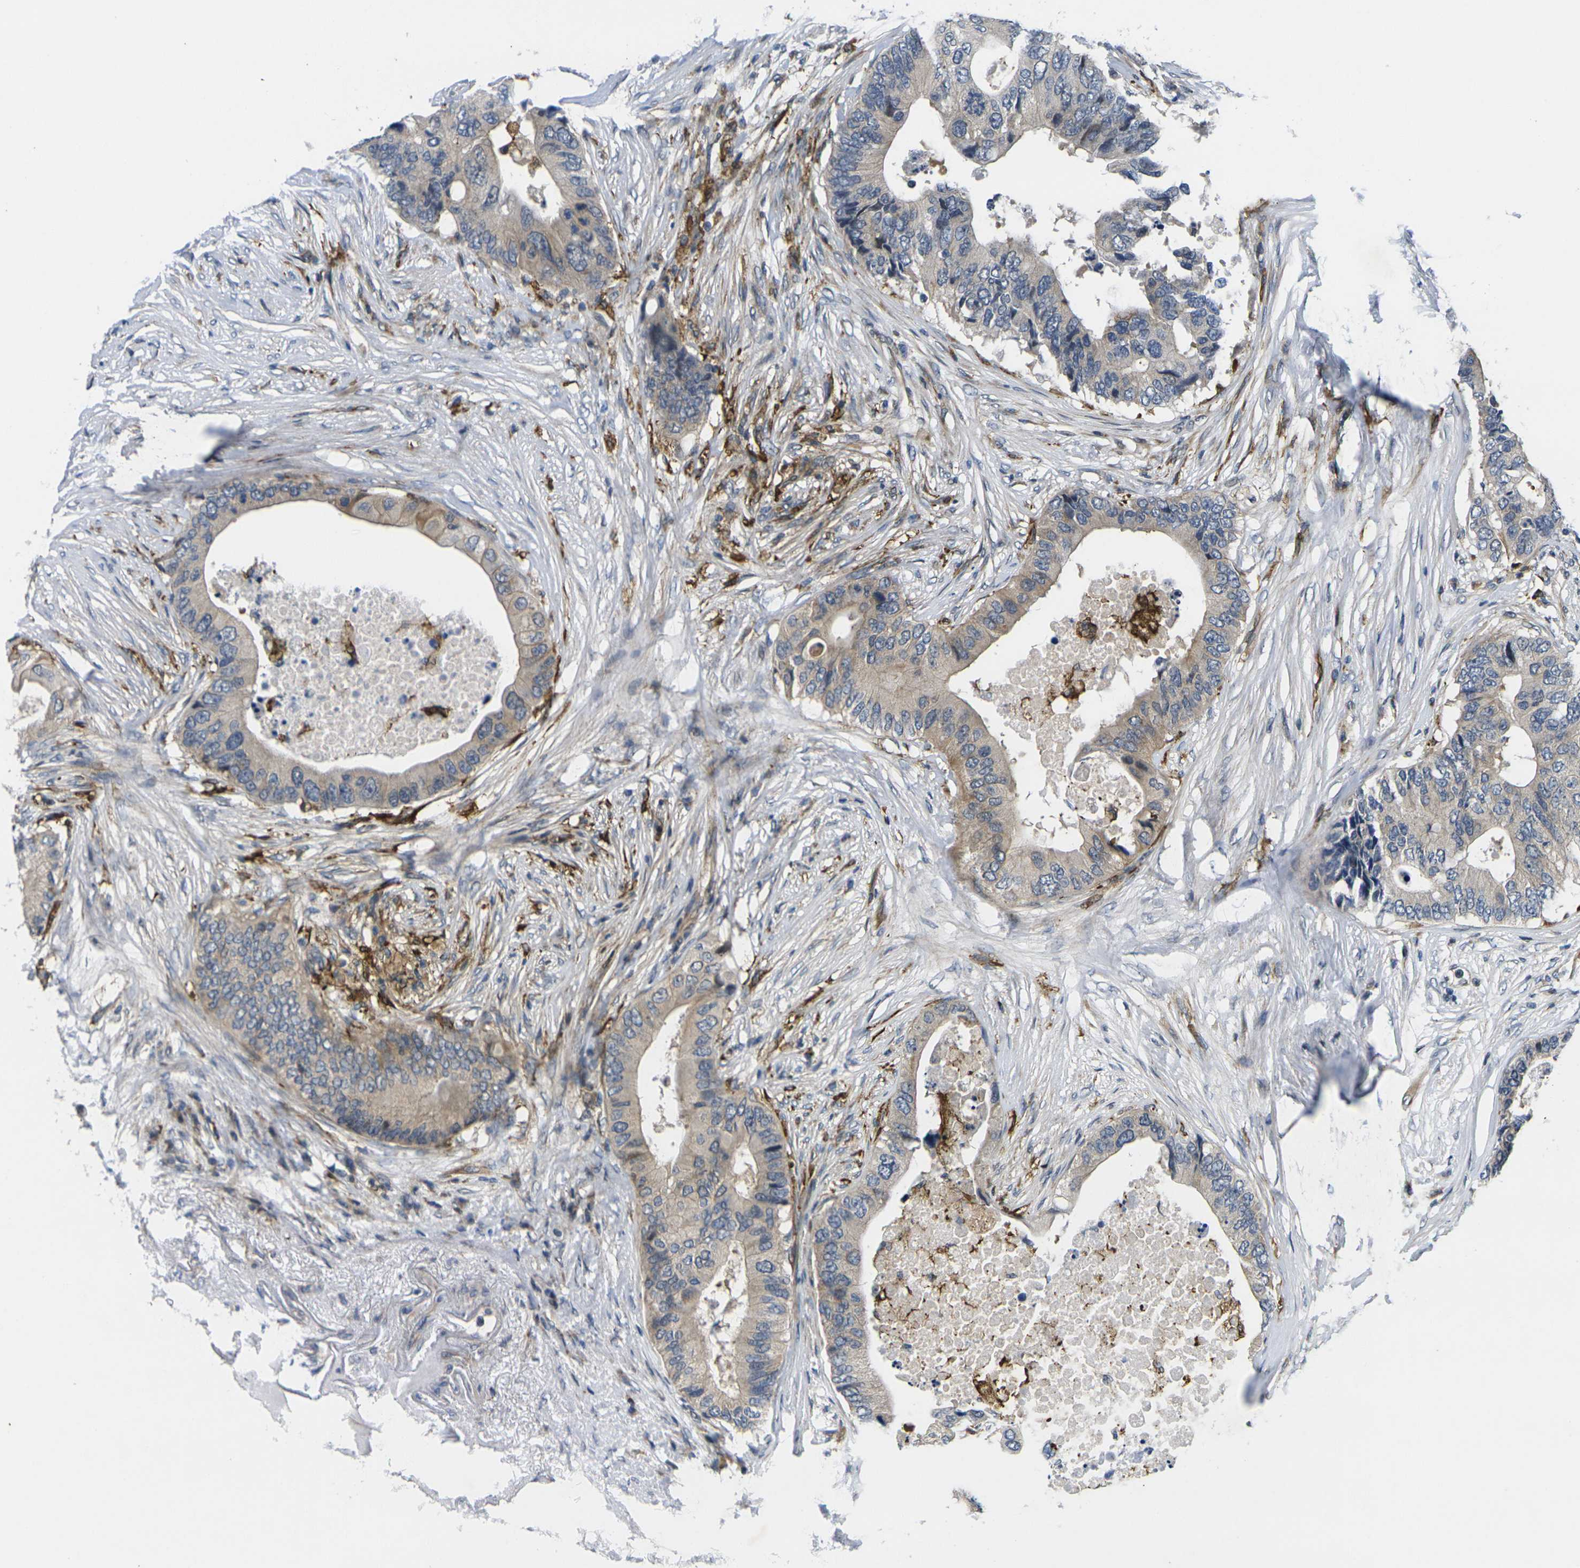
{"staining": {"intensity": "weak", "quantity": "25%-75%", "location": "cytoplasmic/membranous"}, "tissue": "colorectal cancer", "cell_type": "Tumor cells", "image_type": "cancer", "snomed": [{"axis": "morphology", "description": "Adenocarcinoma, NOS"}, {"axis": "topography", "description": "Colon"}], "caption": "This photomicrograph shows immunohistochemistry staining of human adenocarcinoma (colorectal), with low weak cytoplasmic/membranous positivity in approximately 25%-75% of tumor cells.", "gene": "ROBO2", "patient": {"sex": "male", "age": 71}}